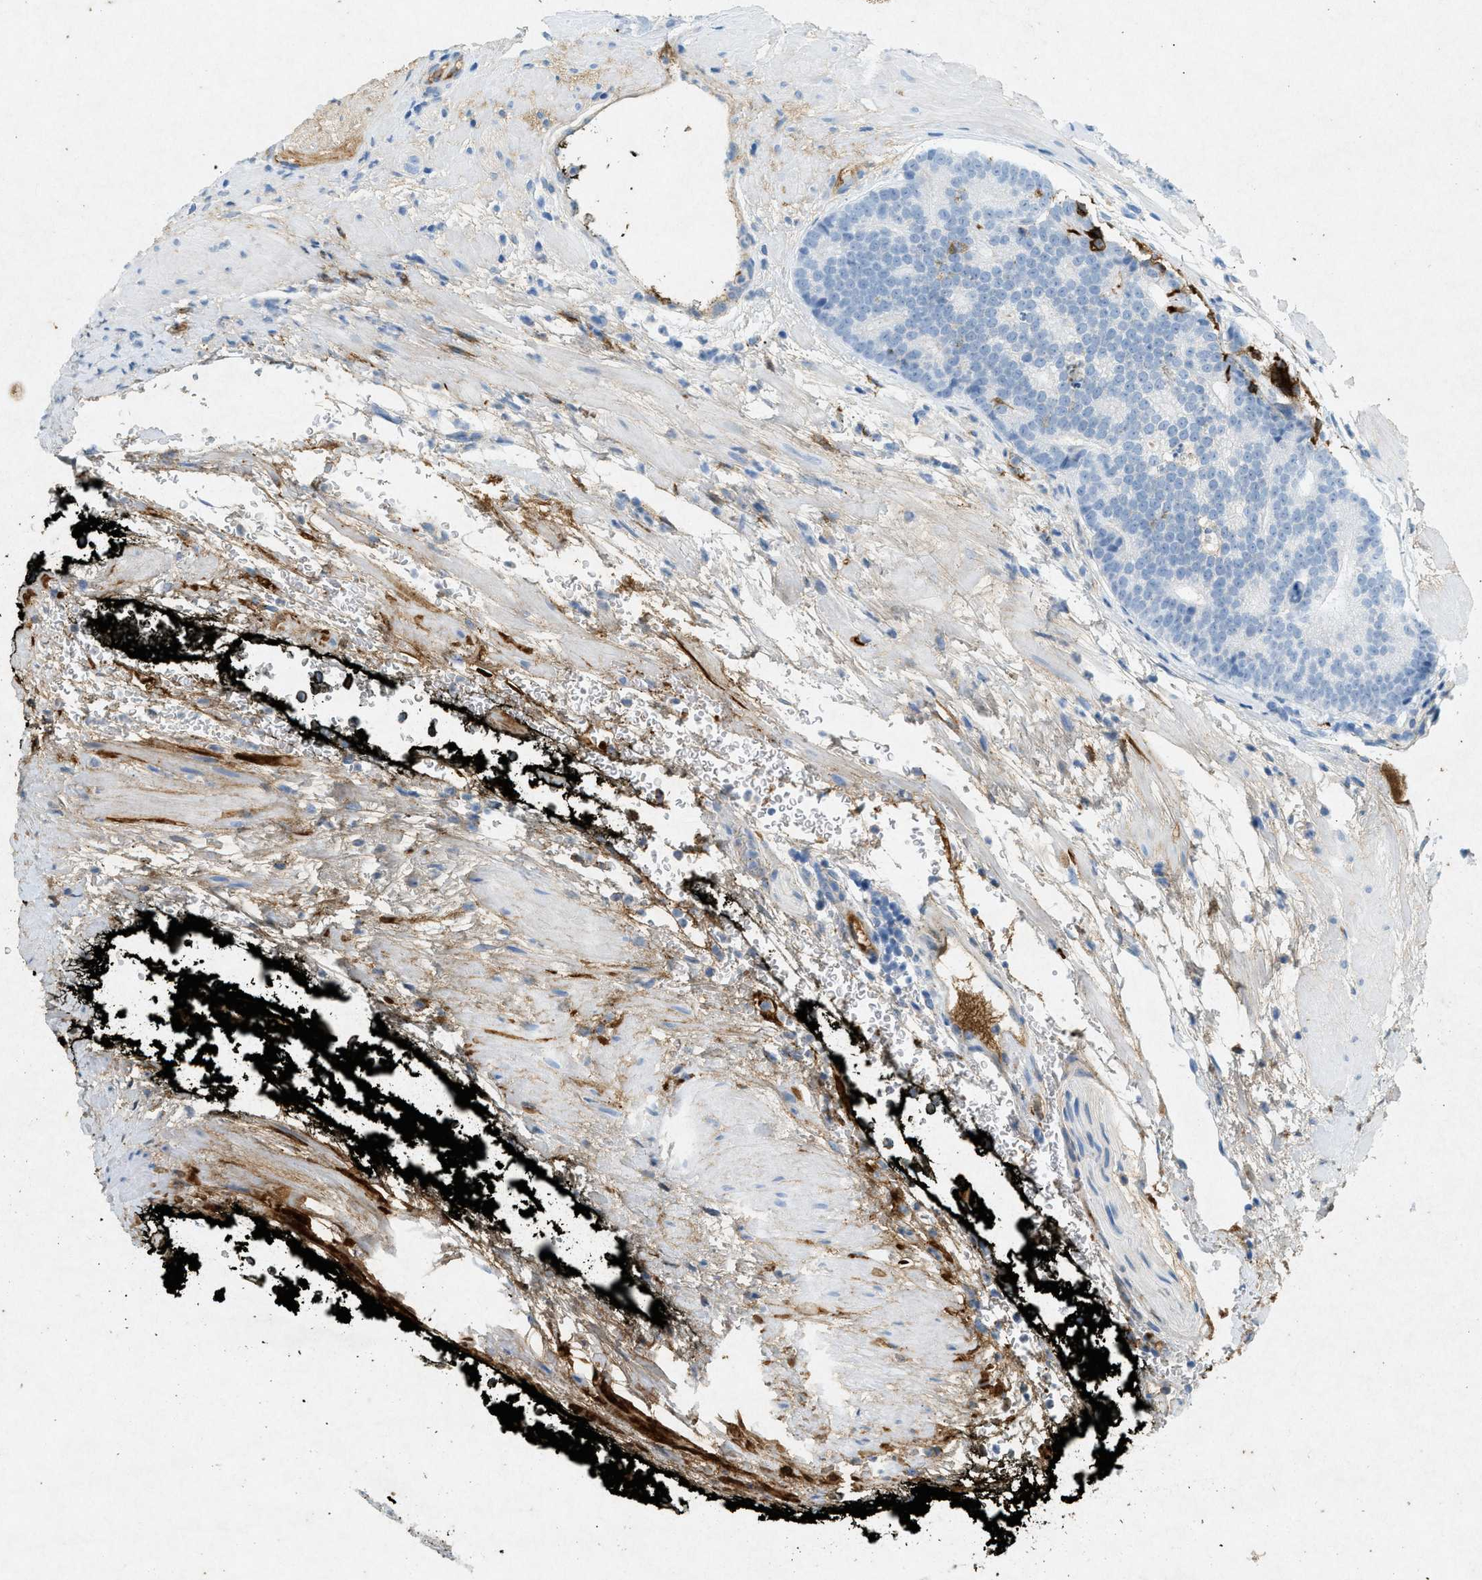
{"staining": {"intensity": "moderate", "quantity": "<25%", "location": "cytoplasmic/membranous"}, "tissue": "prostate cancer", "cell_type": "Tumor cells", "image_type": "cancer", "snomed": [{"axis": "morphology", "description": "Adenocarcinoma, High grade"}, {"axis": "topography", "description": "Prostate"}], "caption": "An immunohistochemistry histopathology image of neoplastic tissue is shown. Protein staining in brown labels moderate cytoplasmic/membranous positivity in prostate adenocarcinoma (high-grade) within tumor cells.", "gene": "F2", "patient": {"sex": "male", "age": 61}}